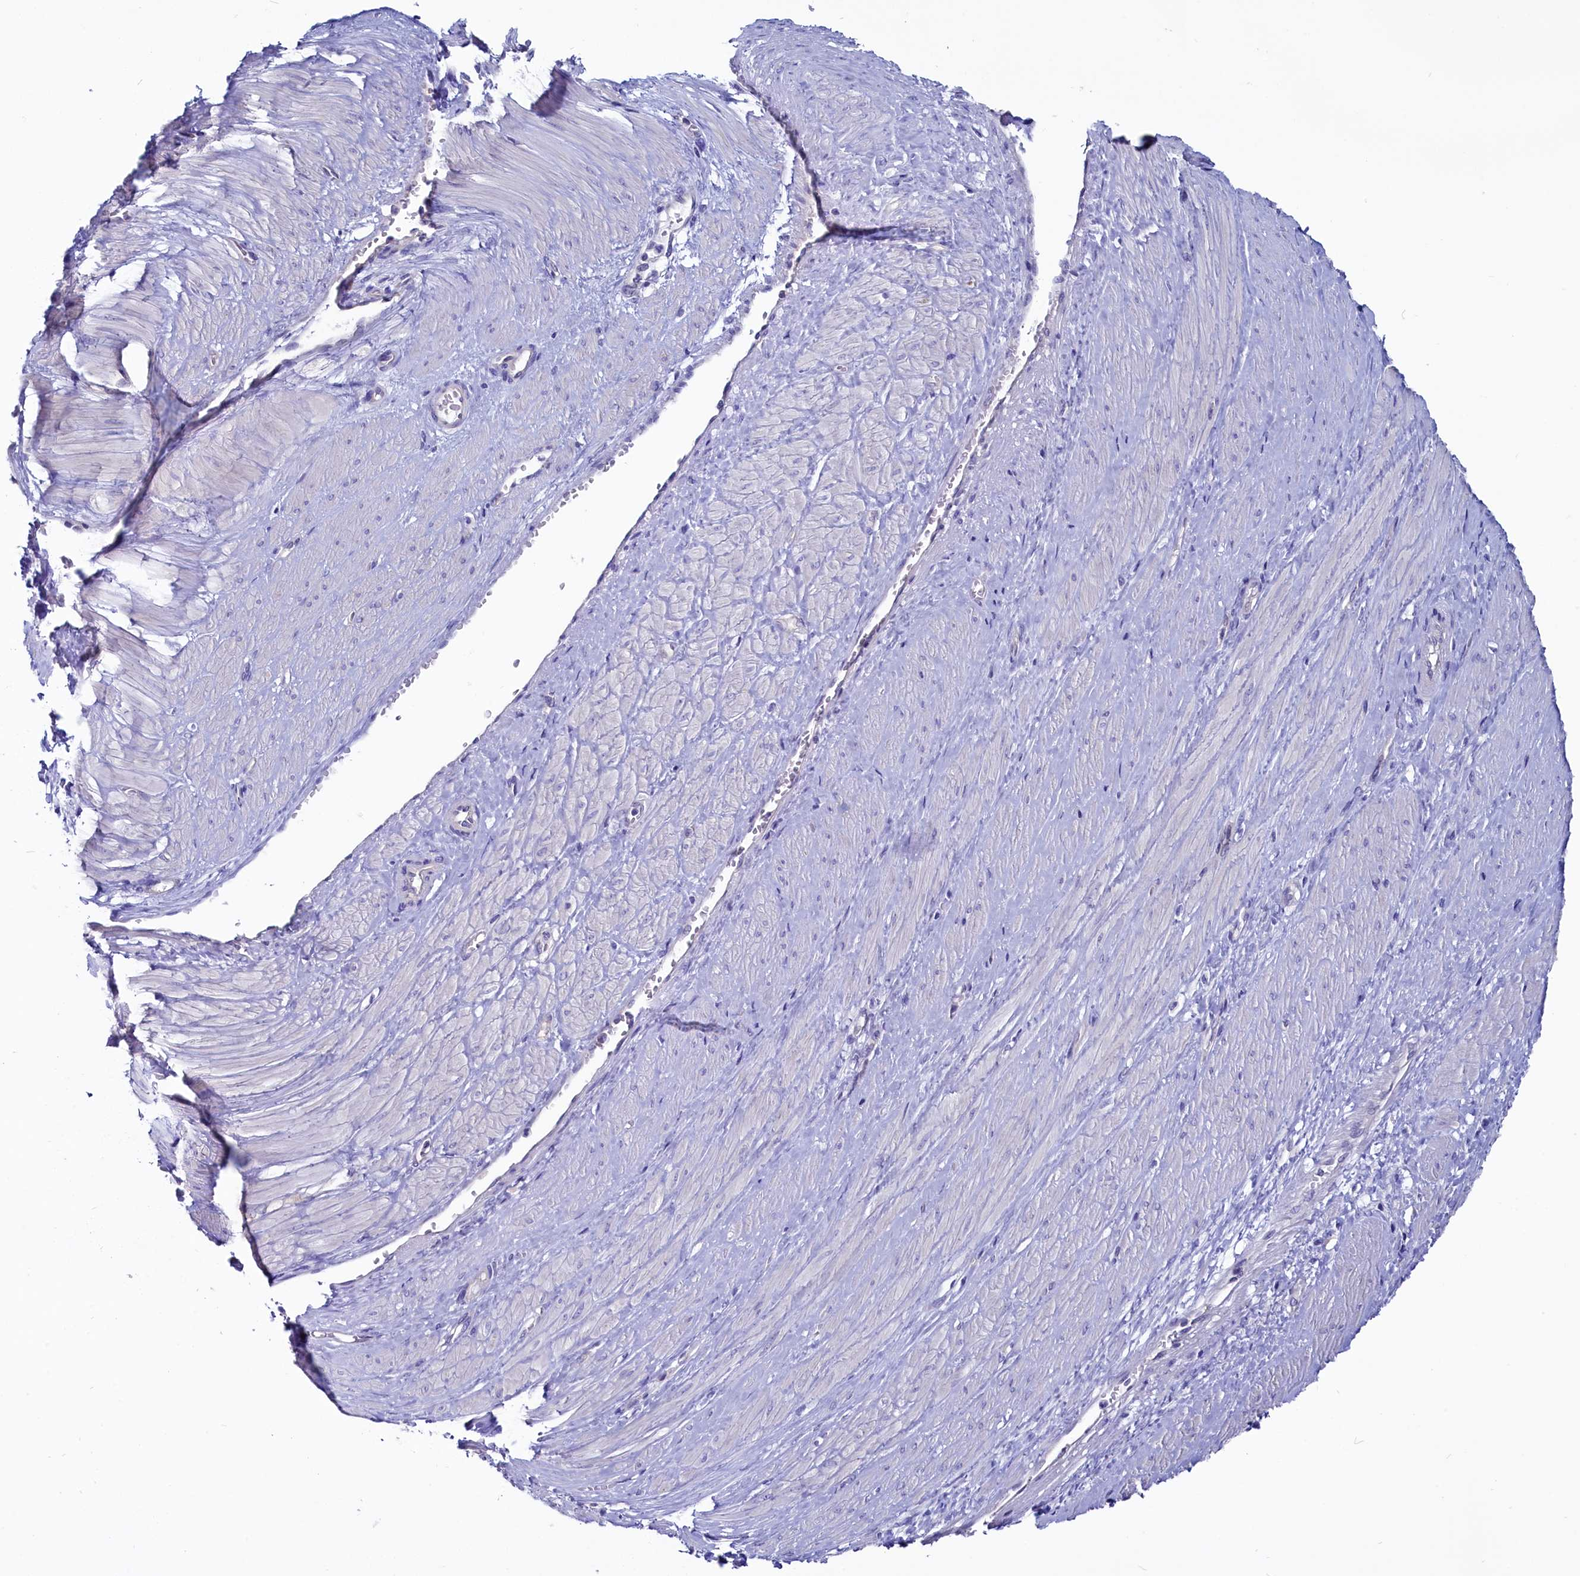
{"staining": {"intensity": "negative", "quantity": "none", "location": "none"}, "tissue": "endometrium", "cell_type": "Cells in endometrial stroma", "image_type": "normal", "snomed": [{"axis": "morphology", "description": "Normal tissue, NOS"}, {"axis": "topography", "description": "Endometrium"}], "caption": "An immunohistochemistry (IHC) photomicrograph of unremarkable endometrium is shown. There is no staining in cells in endometrial stroma of endometrium.", "gene": "CIAPIN1", "patient": {"sex": "female", "age": 33}}